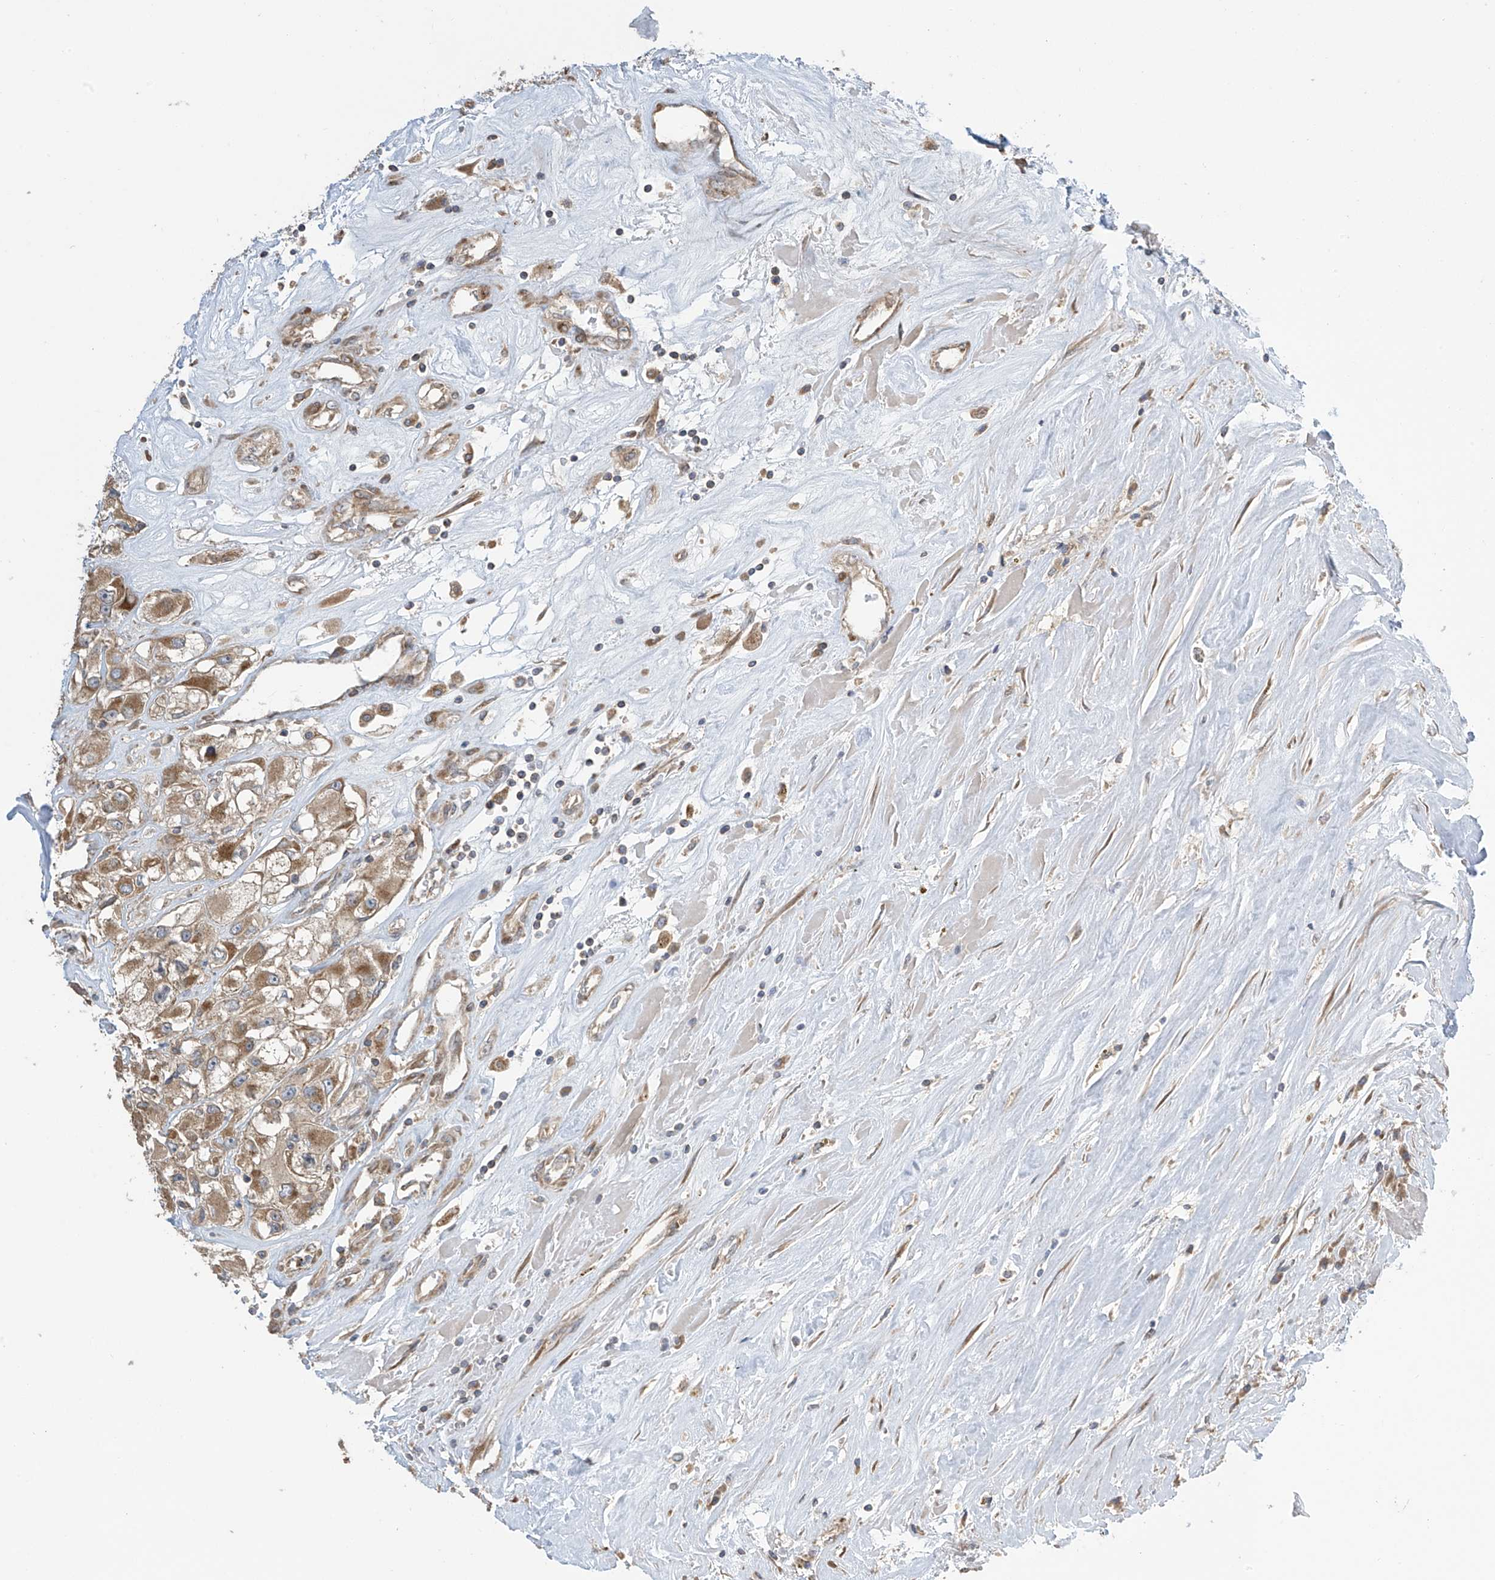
{"staining": {"intensity": "moderate", "quantity": ">75%", "location": "cytoplasmic/membranous"}, "tissue": "renal cancer", "cell_type": "Tumor cells", "image_type": "cancer", "snomed": [{"axis": "morphology", "description": "Adenocarcinoma, NOS"}, {"axis": "topography", "description": "Kidney"}], "caption": "A brown stain labels moderate cytoplasmic/membranous positivity of a protein in human renal cancer tumor cells.", "gene": "PNPT1", "patient": {"sex": "female", "age": 52}}